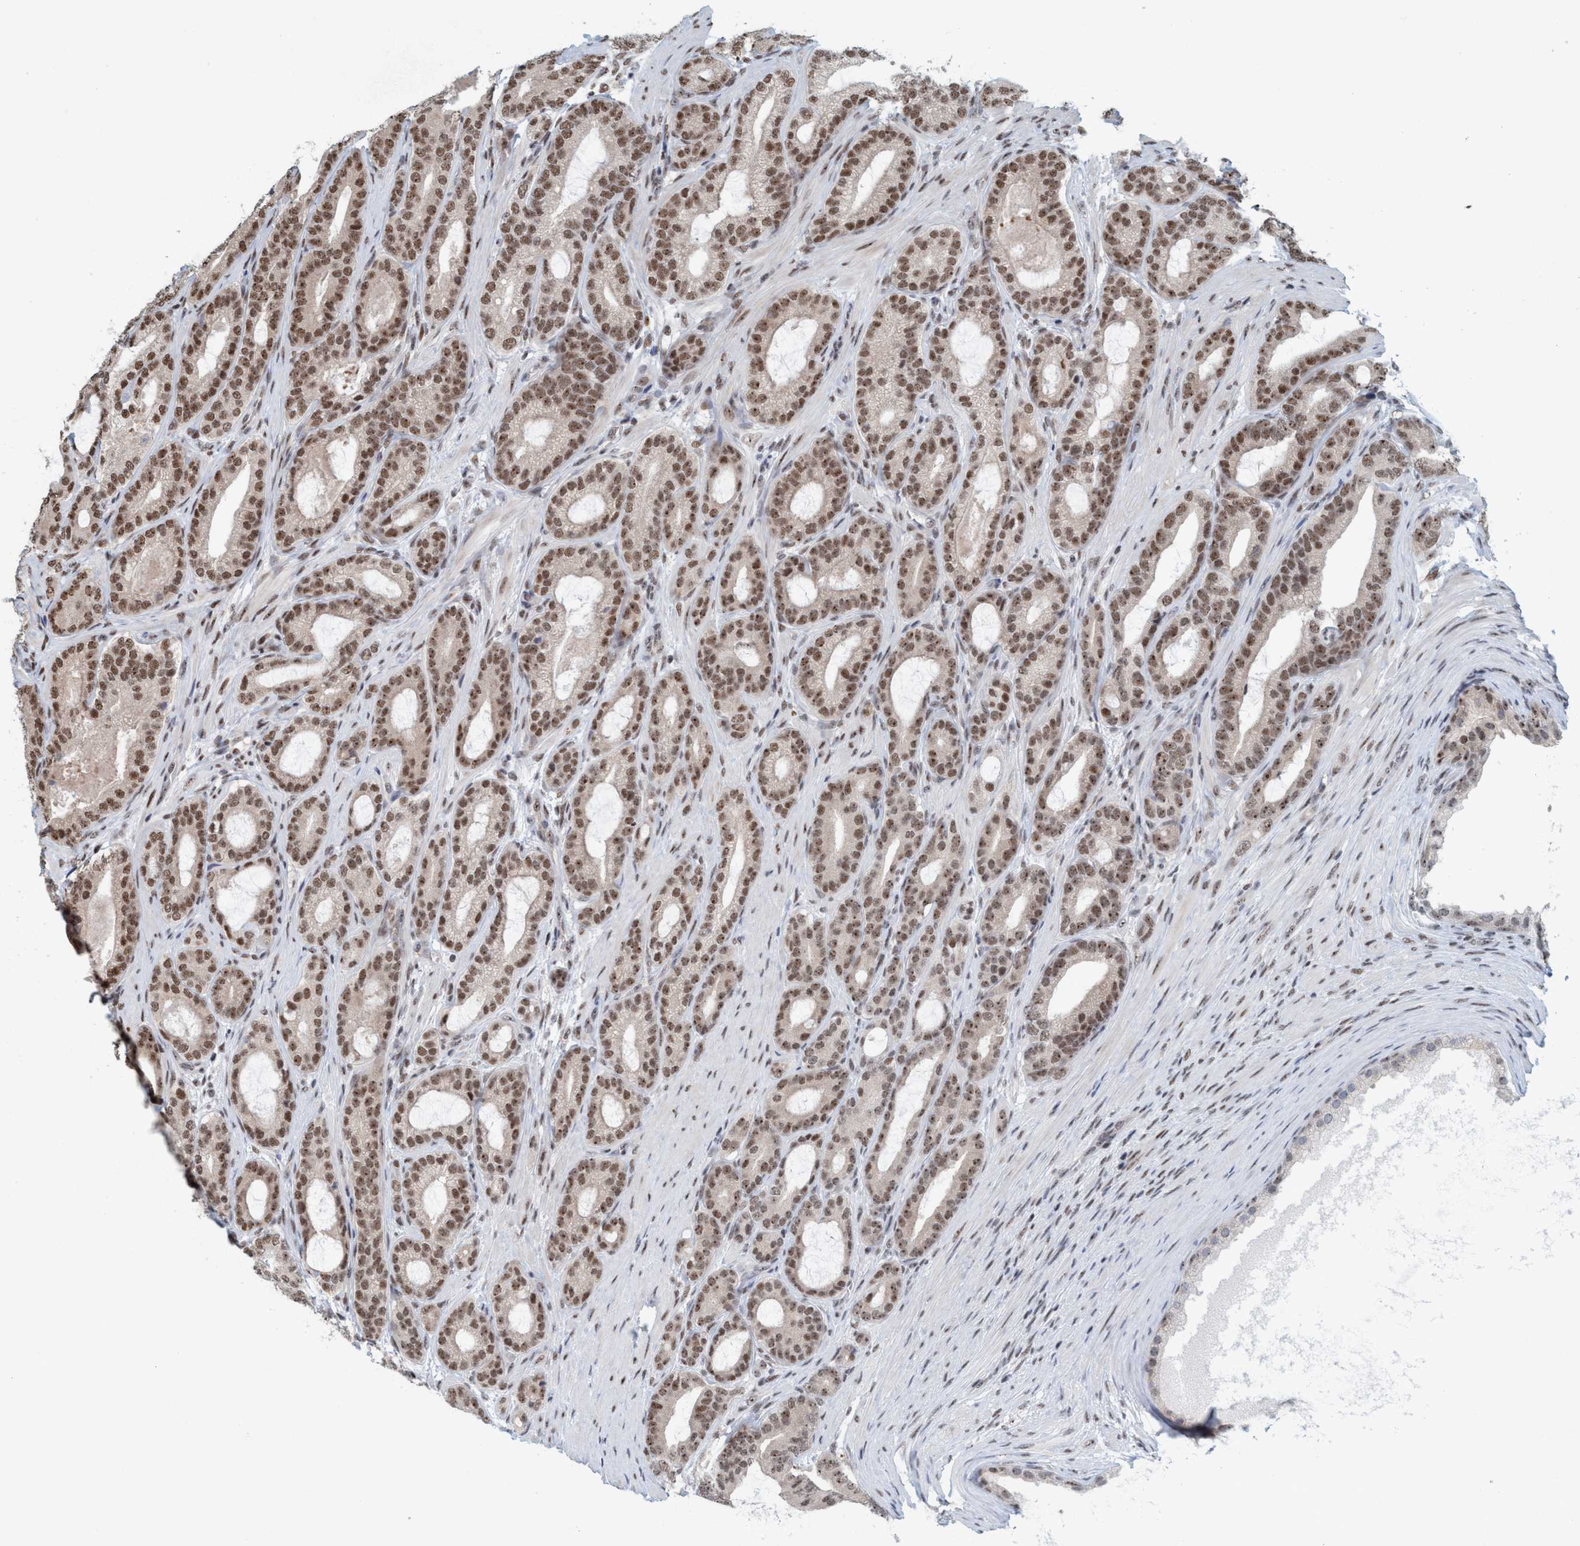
{"staining": {"intensity": "moderate", "quantity": ">75%", "location": "nuclear"}, "tissue": "prostate cancer", "cell_type": "Tumor cells", "image_type": "cancer", "snomed": [{"axis": "morphology", "description": "Adenocarcinoma, High grade"}, {"axis": "topography", "description": "Prostate"}], "caption": "This is an image of immunohistochemistry (IHC) staining of prostate high-grade adenocarcinoma, which shows moderate staining in the nuclear of tumor cells.", "gene": "SMCR8", "patient": {"sex": "male", "age": 60}}